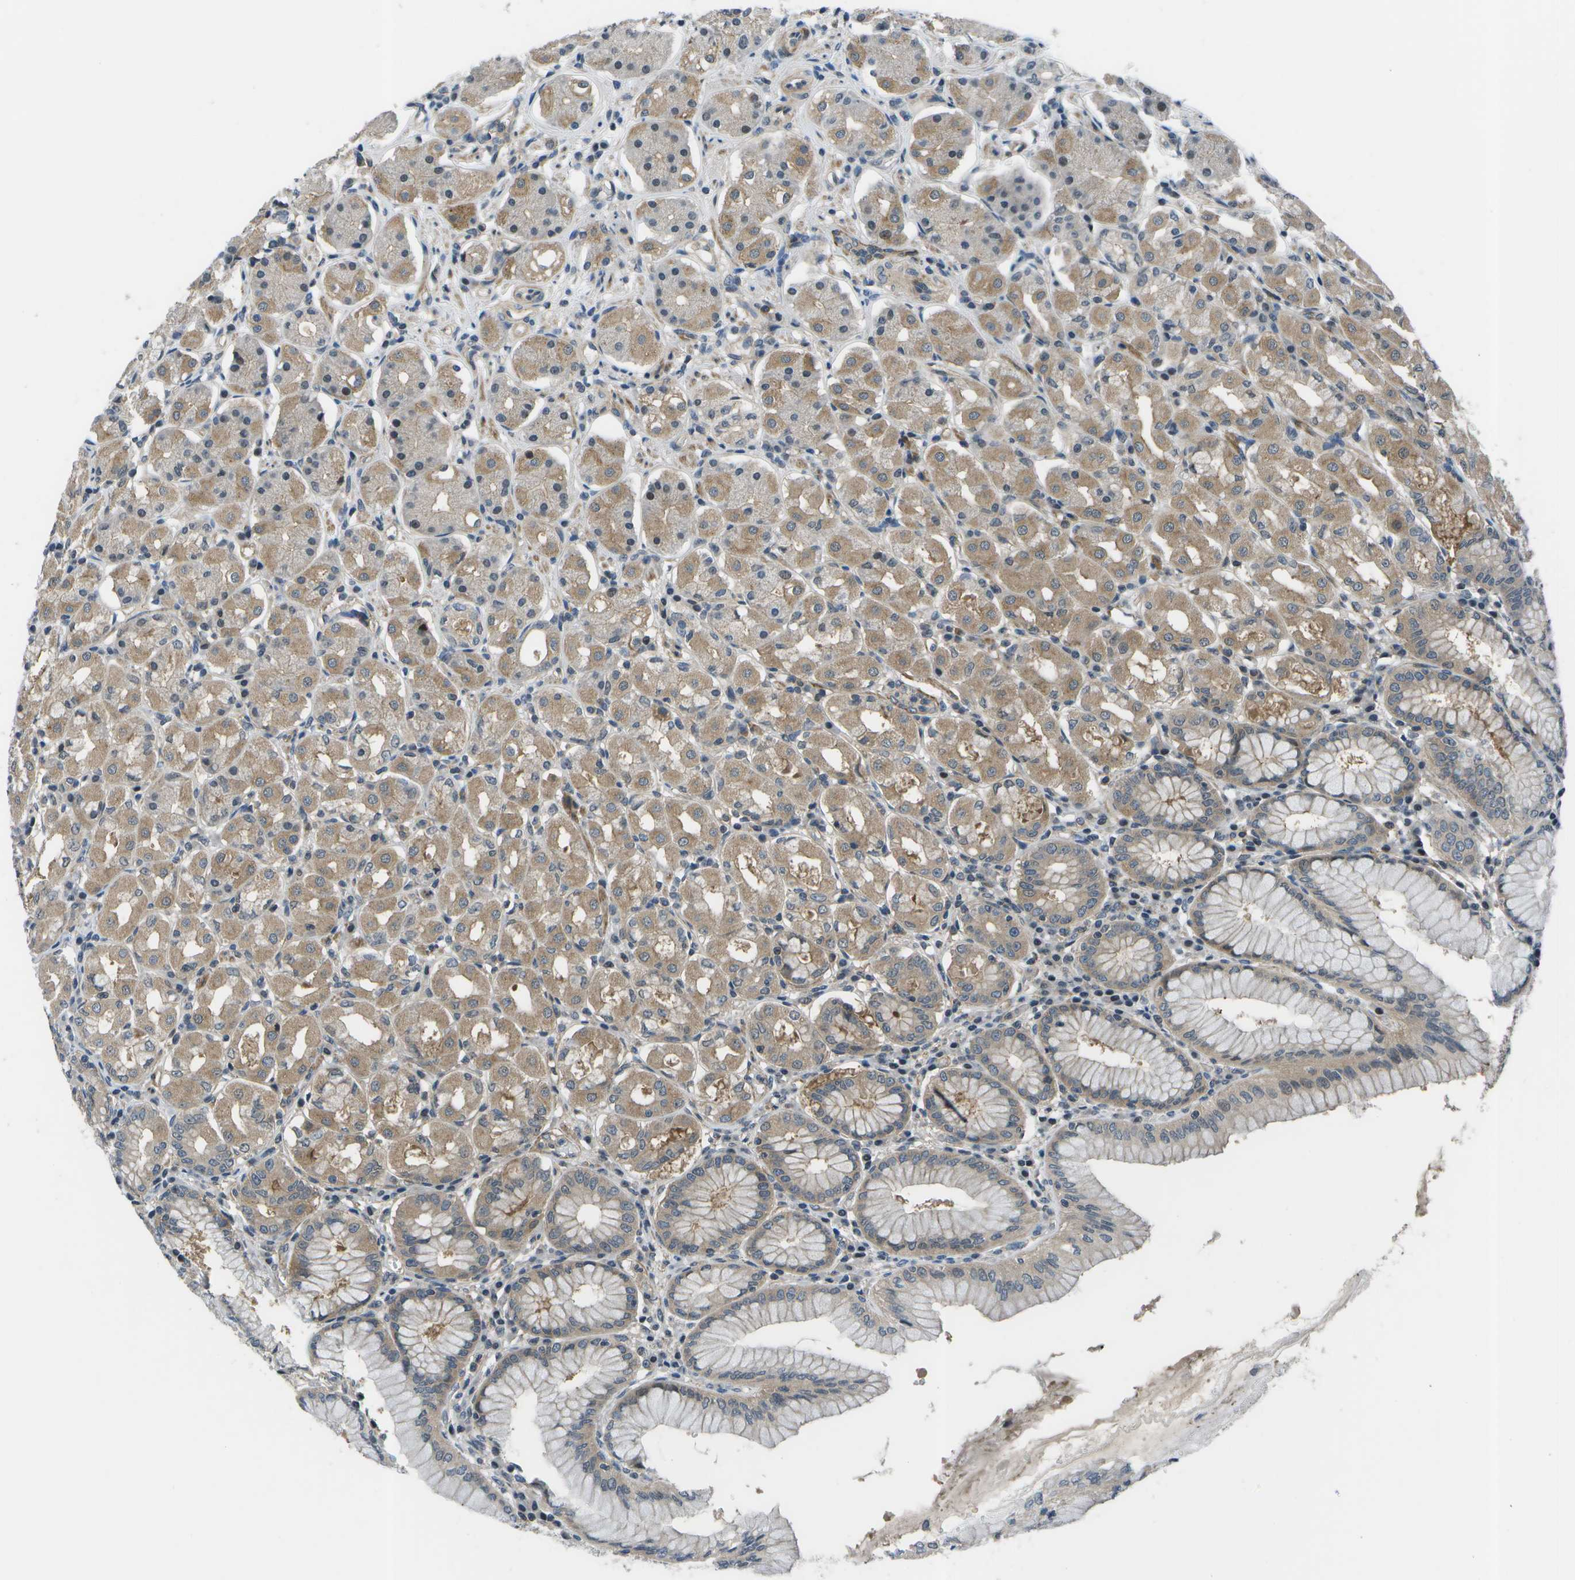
{"staining": {"intensity": "moderate", "quantity": ">75%", "location": "cytoplasmic/membranous,nuclear"}, "tissue": "stomach", "cell_type": "Glandular cells", "image_type": "normal", "snomed": [{"axis": "morphology", "description": "Normal tissue, NOS"}, {"axis": "topography", "description": "Stomach"}, {"axis": "topography", "description": "Stomach, lower"}], "caption": "The micrograph reveals a brown stain indicating the presence of a protein in the cytoplasmic/membranous,nuclear of glandular cells in stomach. The staining is performed using DAB (3,3'-diaminobenzidine) brown chromogen to label protein expression. The nuclei are counter-stained blue using hematoxylin.", "gene": "ENPP5", "patient": {"sex": "female", "age": 56}}